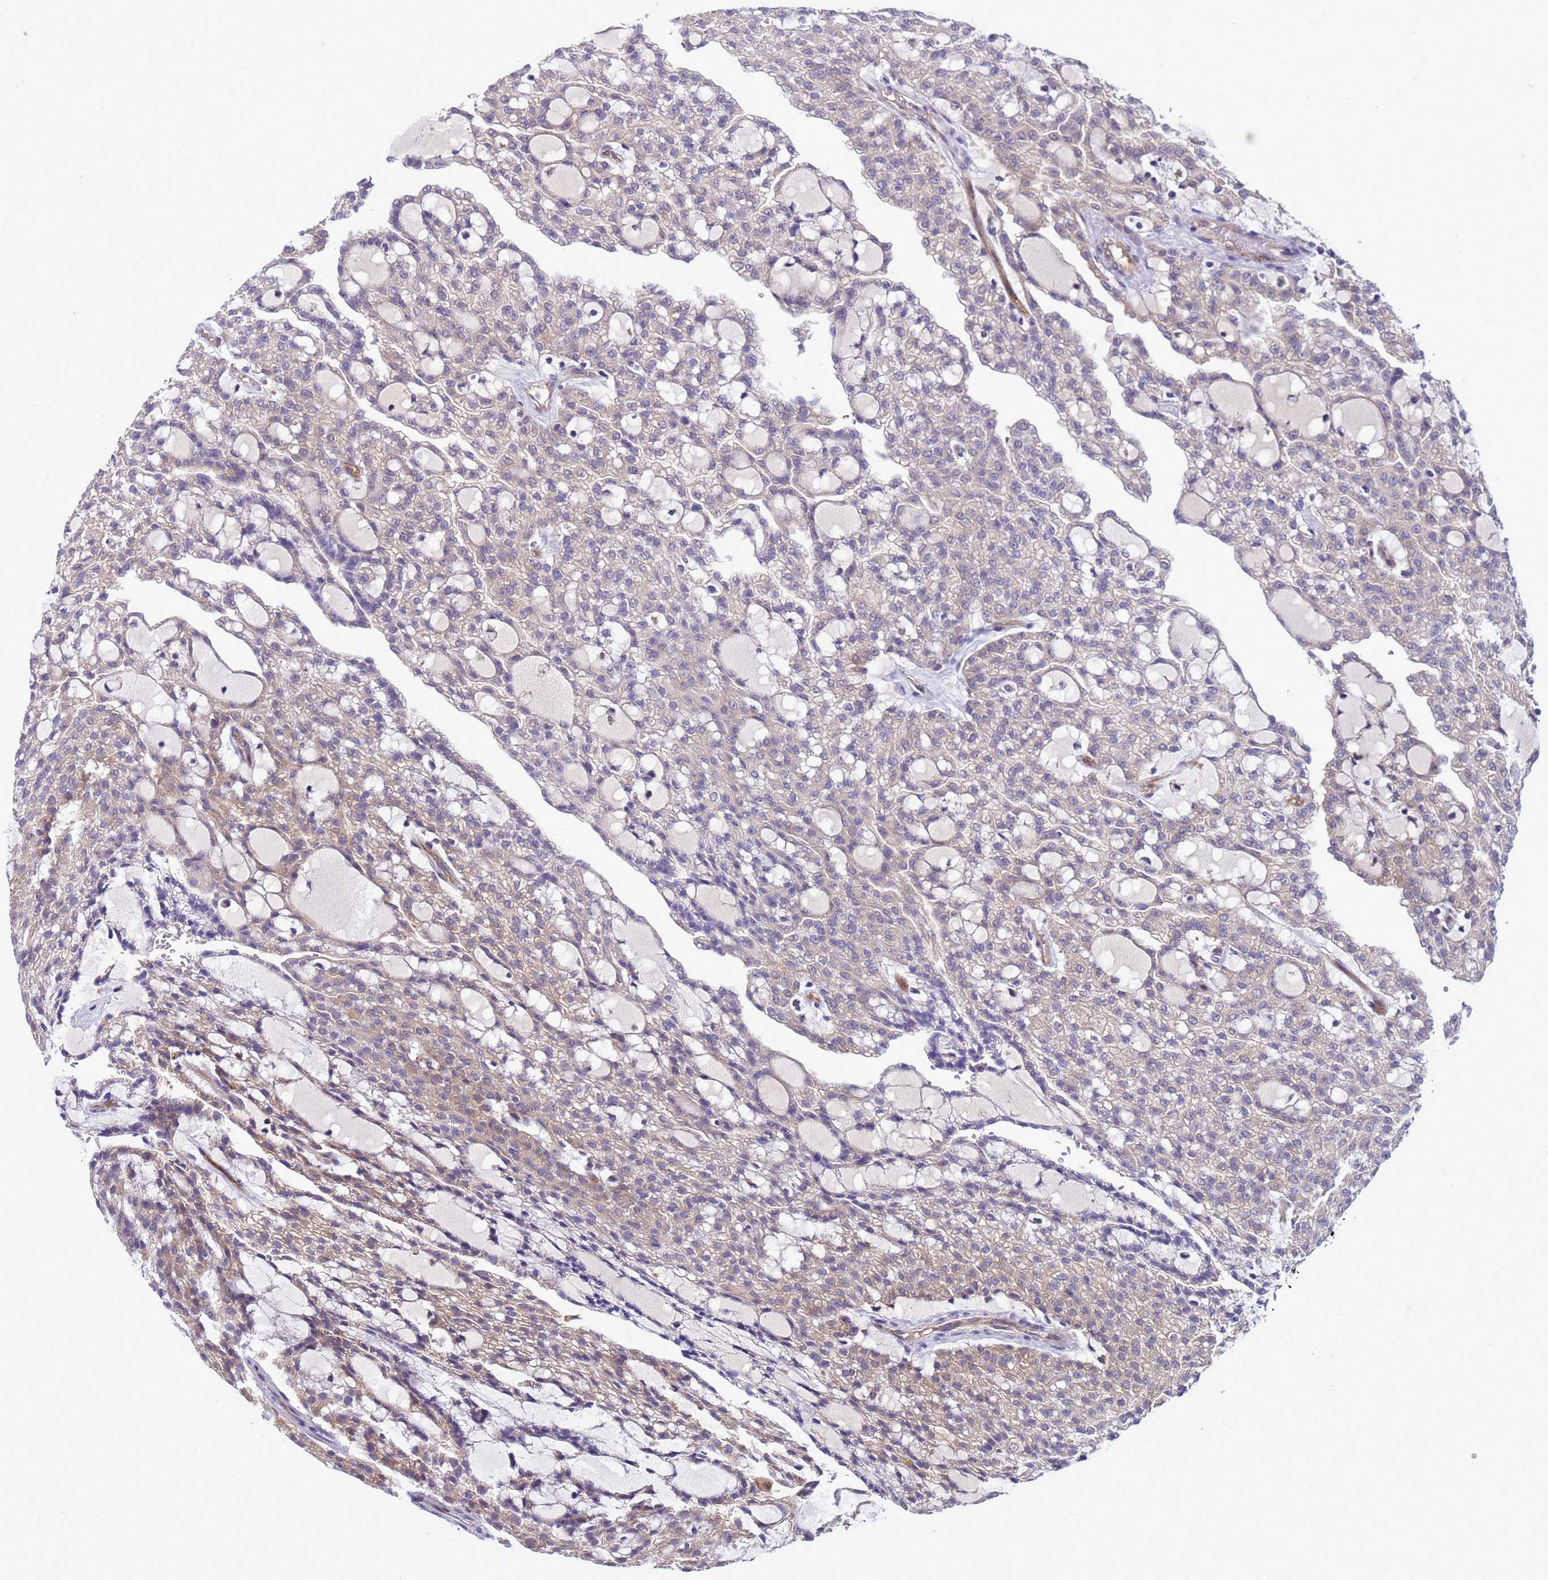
{"staining": {"intensity": "moderate", "quantity": "25%-75%", "location": "cytoplasmic/membranous"}, "tissue": "renal cancer", "cell_type": "Tumor cells", "image_type": "cancer", "snomed": [{"axis": "morphology", "description": "Adenocarcinoma, NOS"}, {"axis": "topography", "description": "Kidney"}], "caption": "High-power microscopy captured an immunohistochemistry (IHC) image of renal adenocarcinoma, revealing moderate cytoplasmic/membranous positivity in about 25%-75% of tumor cells.", "gene": "RABEP2", "patient": {"sex": "male", "age": 63}}